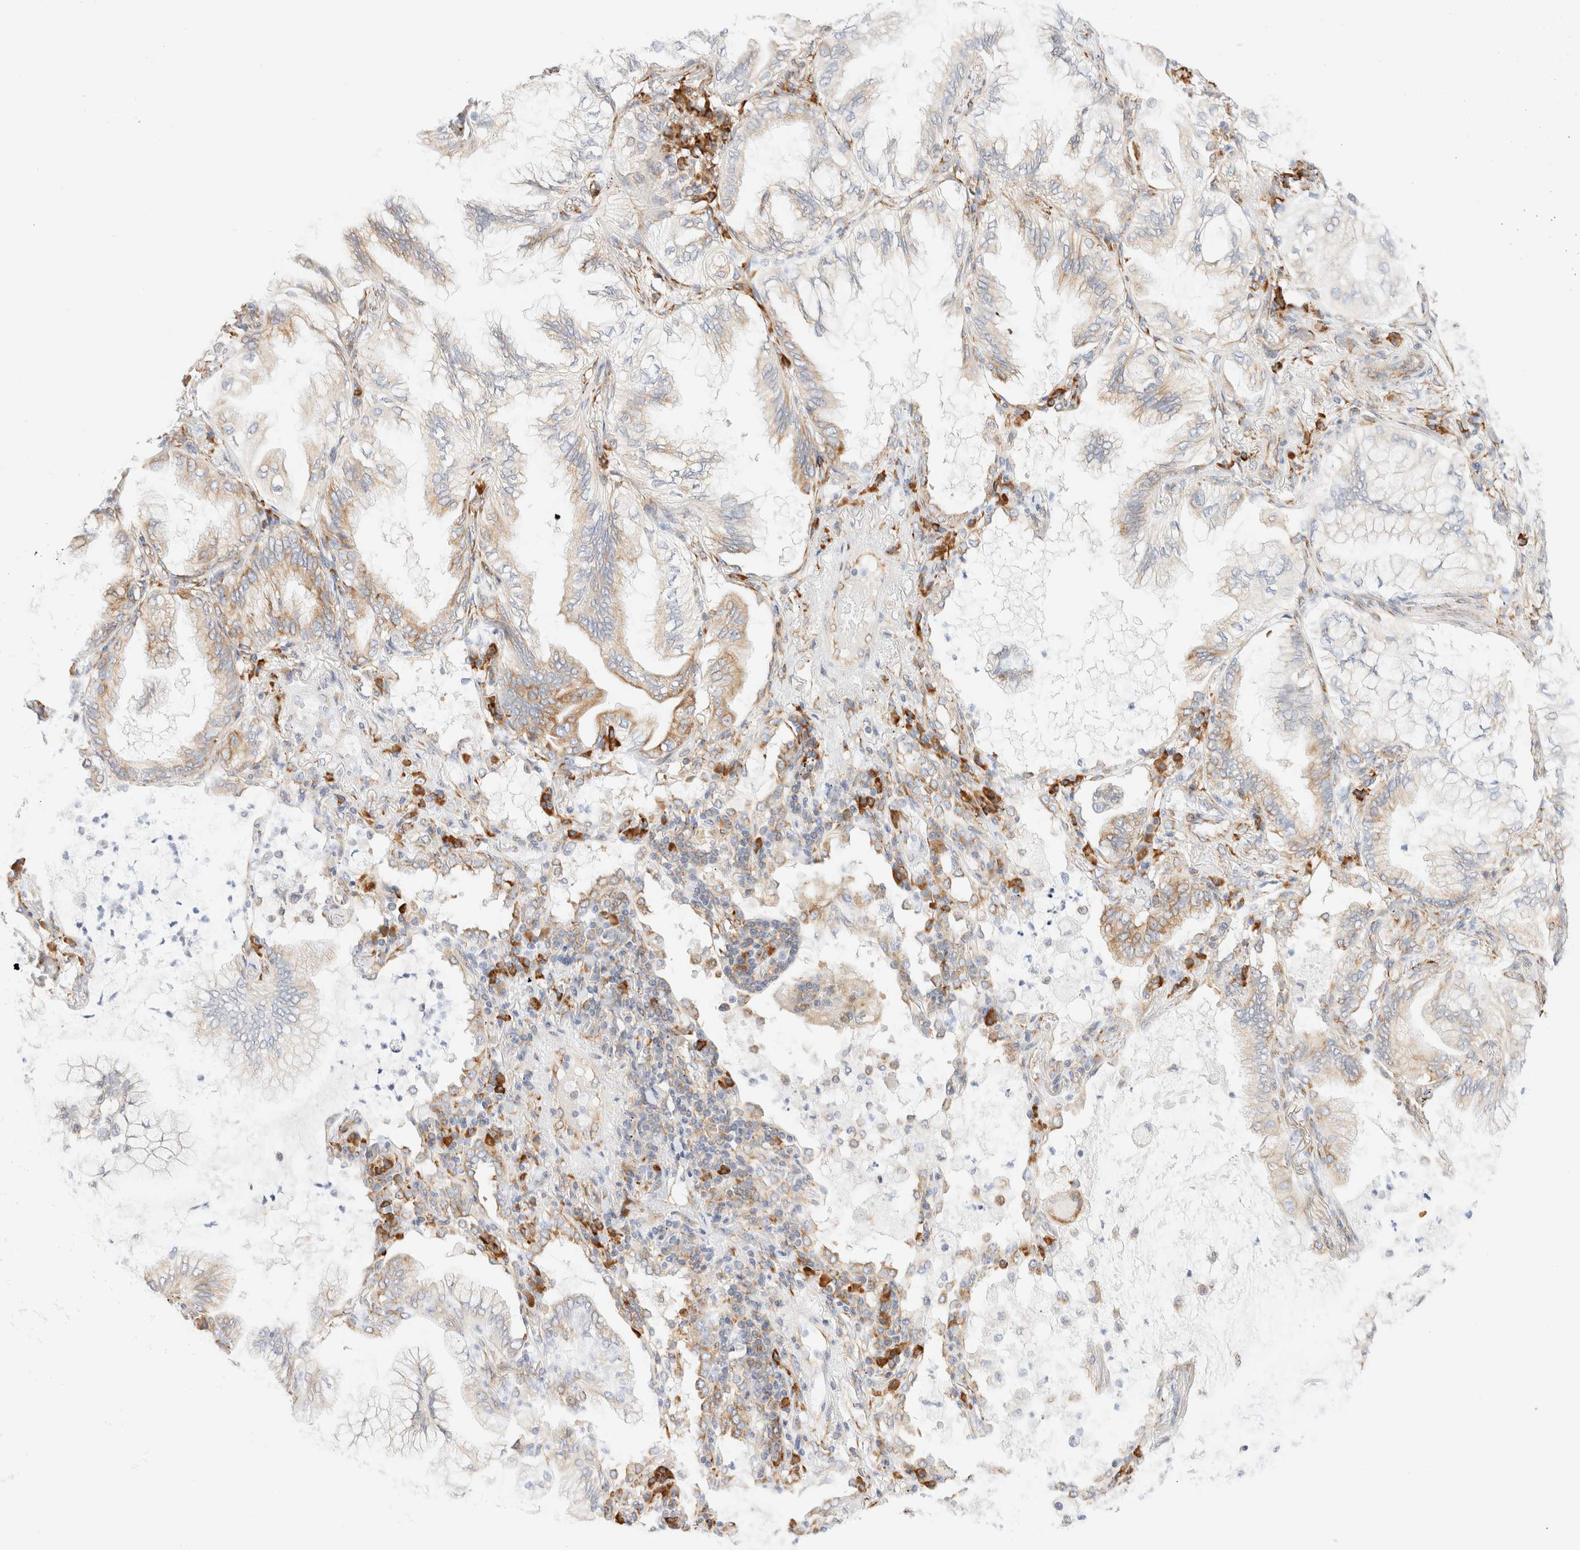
{"staining": {"intensity": "weak", "quantity": "25%-75%", "location": "cytoplasmic/membranous"}, "tissue": "lung cancer", "cell_type": "Tumor cells", "image_type": "cancer", "snomed": [{"axis": "morphology", "description": "Adenocarcinoma, NOS"}, {"axis": "topography", "description": "Lung"}], "caption": "IHC of human adenocarcinoma (lung) exhibits low levels of weak cytoplasmic/membranous staining in approximately 25%-75% of tumor cells. (Brightfield microscopy of DAB IHC at high magnification).", "gene": "ZC2HC1A", "patient": {"sex": "female", "age": 70}}